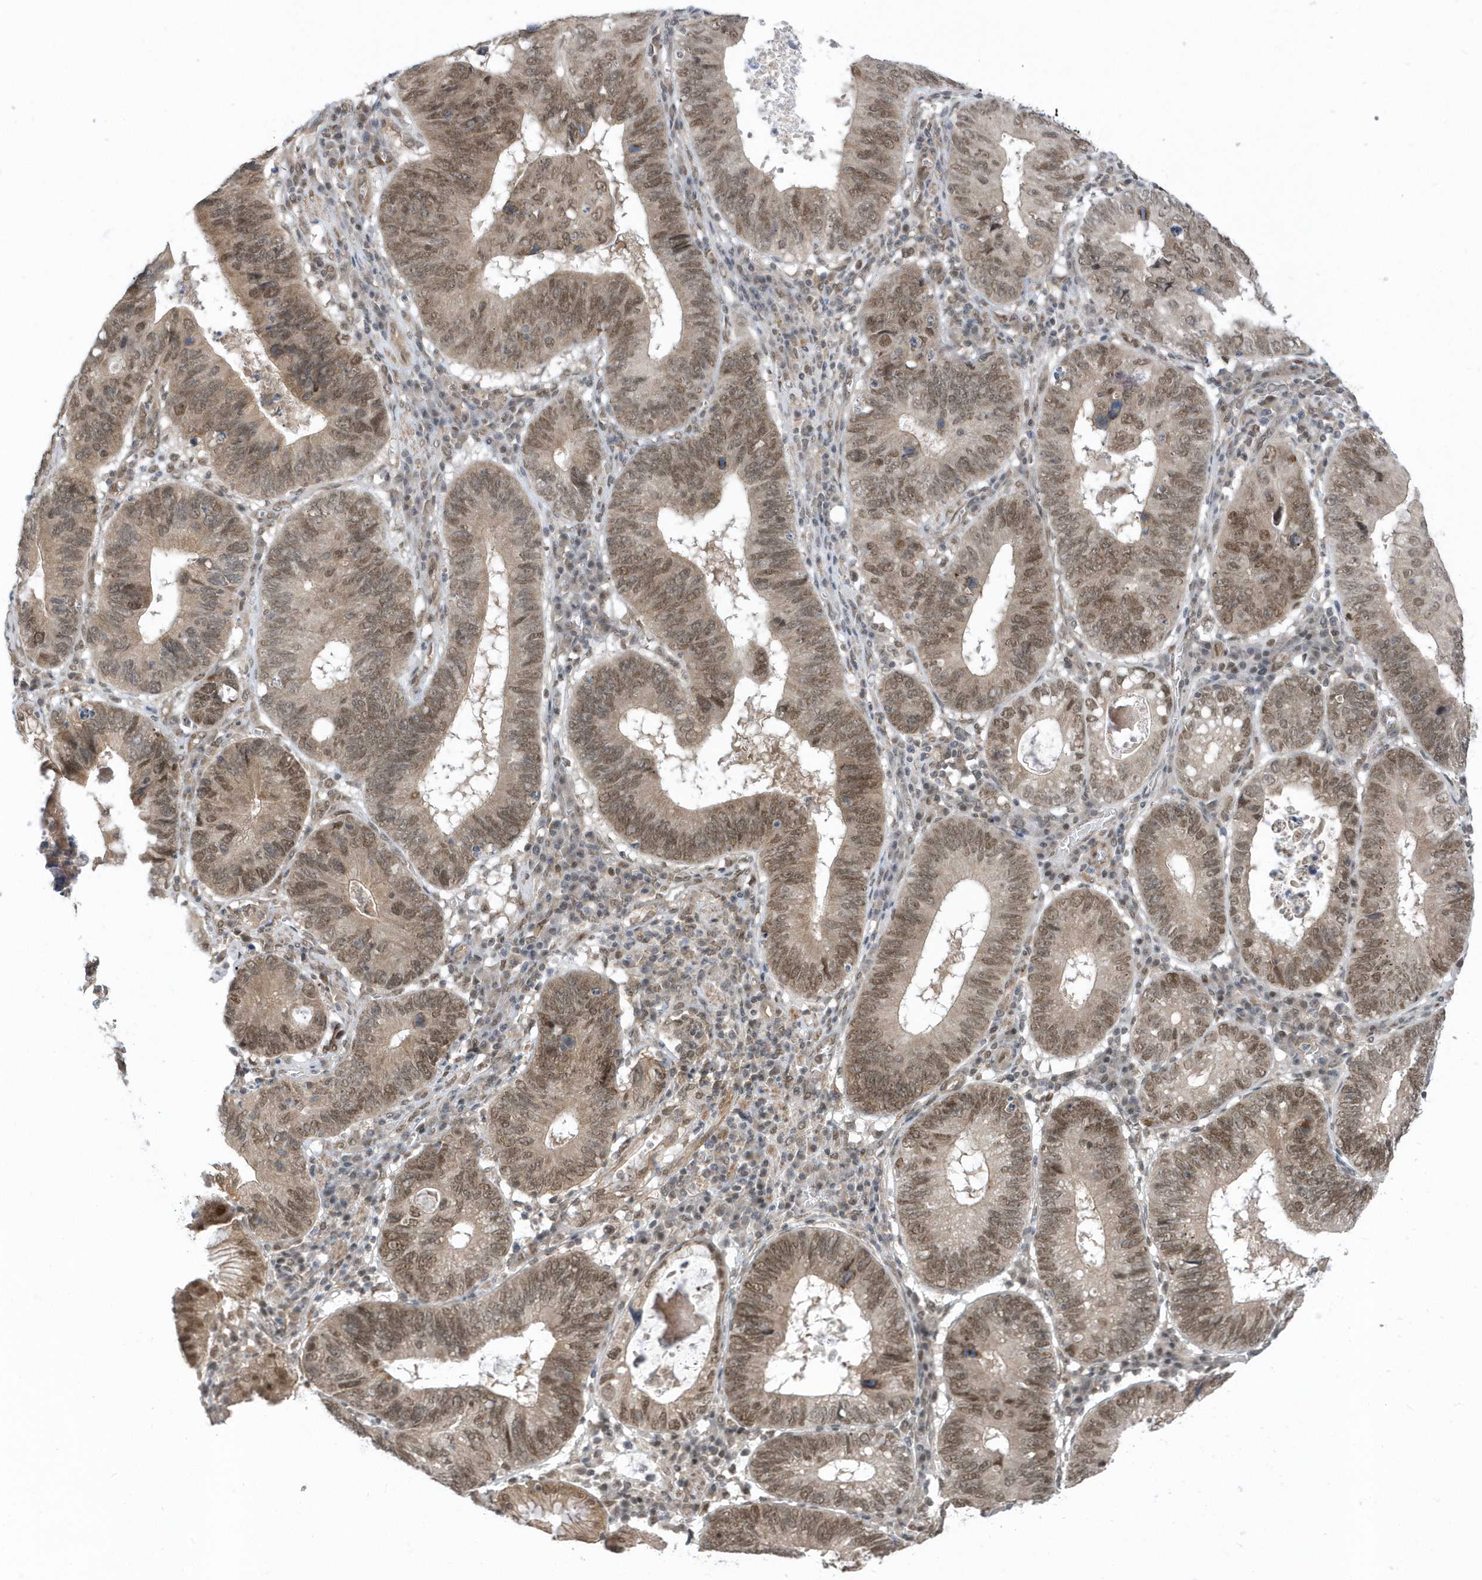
{"staining": {"intensity": "moderate", "quantity": ">75%", "location": "nuclear"}, "tissue": "stomach cancer", "cell_type": "Tumor cells", "image_type": "cancer", "snomed": [{"axis": "morphology", "description": "Adenocarcinoma, NOS"}, {"axis": "topography", "description": "Stomach"}], "caption": "Stomach cancer (adenocarcinoma) tissue displays moderate nuclear positivity in about >75% of tumor cells", "gene": "USP53", "patient": {"sex": "male", "age": 59}}